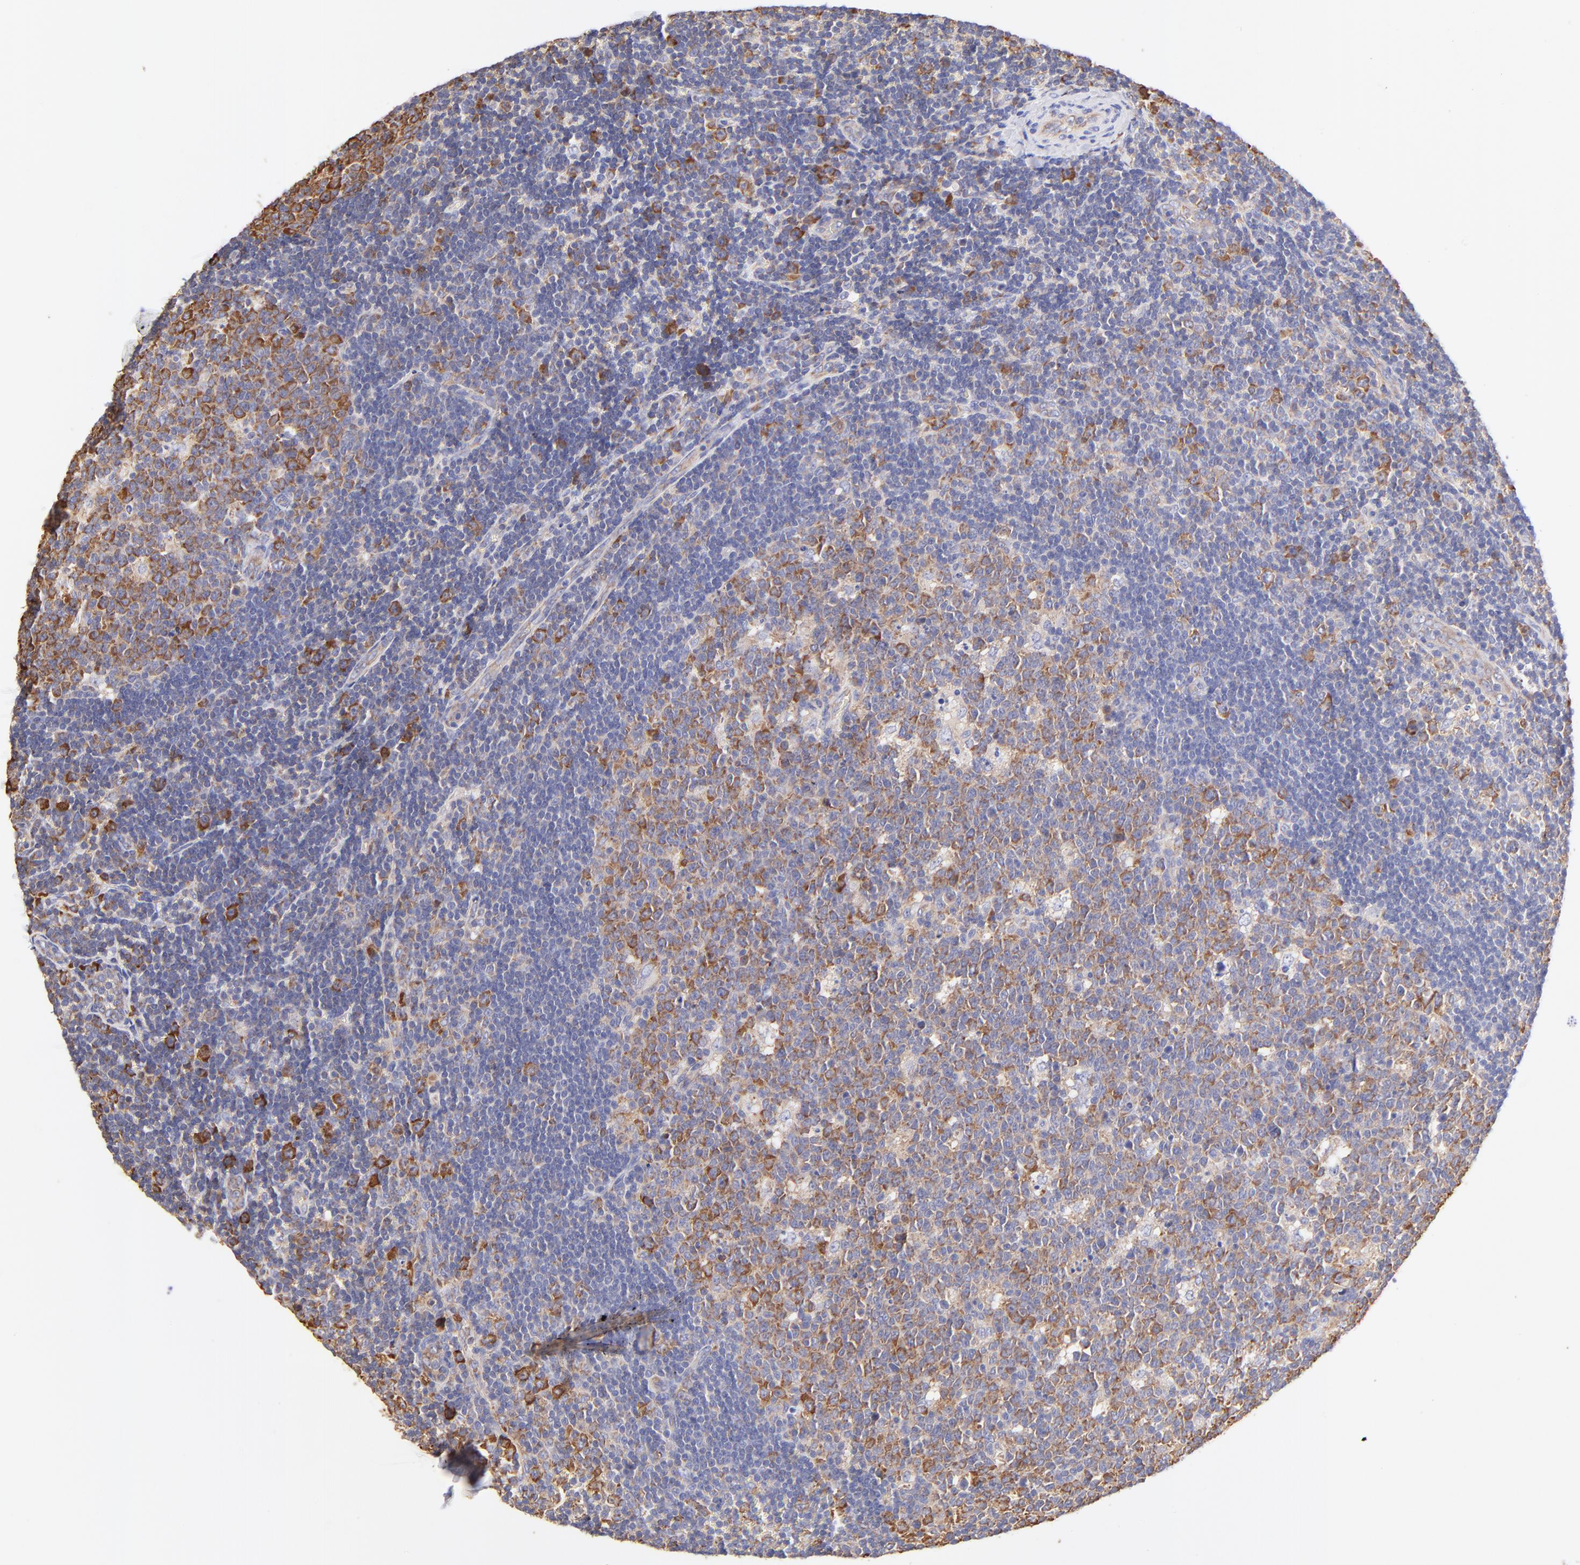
{"staining": {"intensity": "moderate", "quantity": ">75%", "location": "cytoplasmic/membranous"}, "tissue": "lymph node", "cell_type": "Germinal center cells", "image_type": "normal", "snomed": [{"axis": "morphology", "description": "Normal tissue, NOS"}, {"axis": "topography", "description": "Lymph node"}, {"axis": "topography", "description": "Salivary gland"}], "caption": "Unremarkable lymph node exhibits moderate cytoplasmic/membranous positivity in about >75% of germinal center cells.", "gene": "RPL30", "patient": {"sex": "male", "age": 8}}